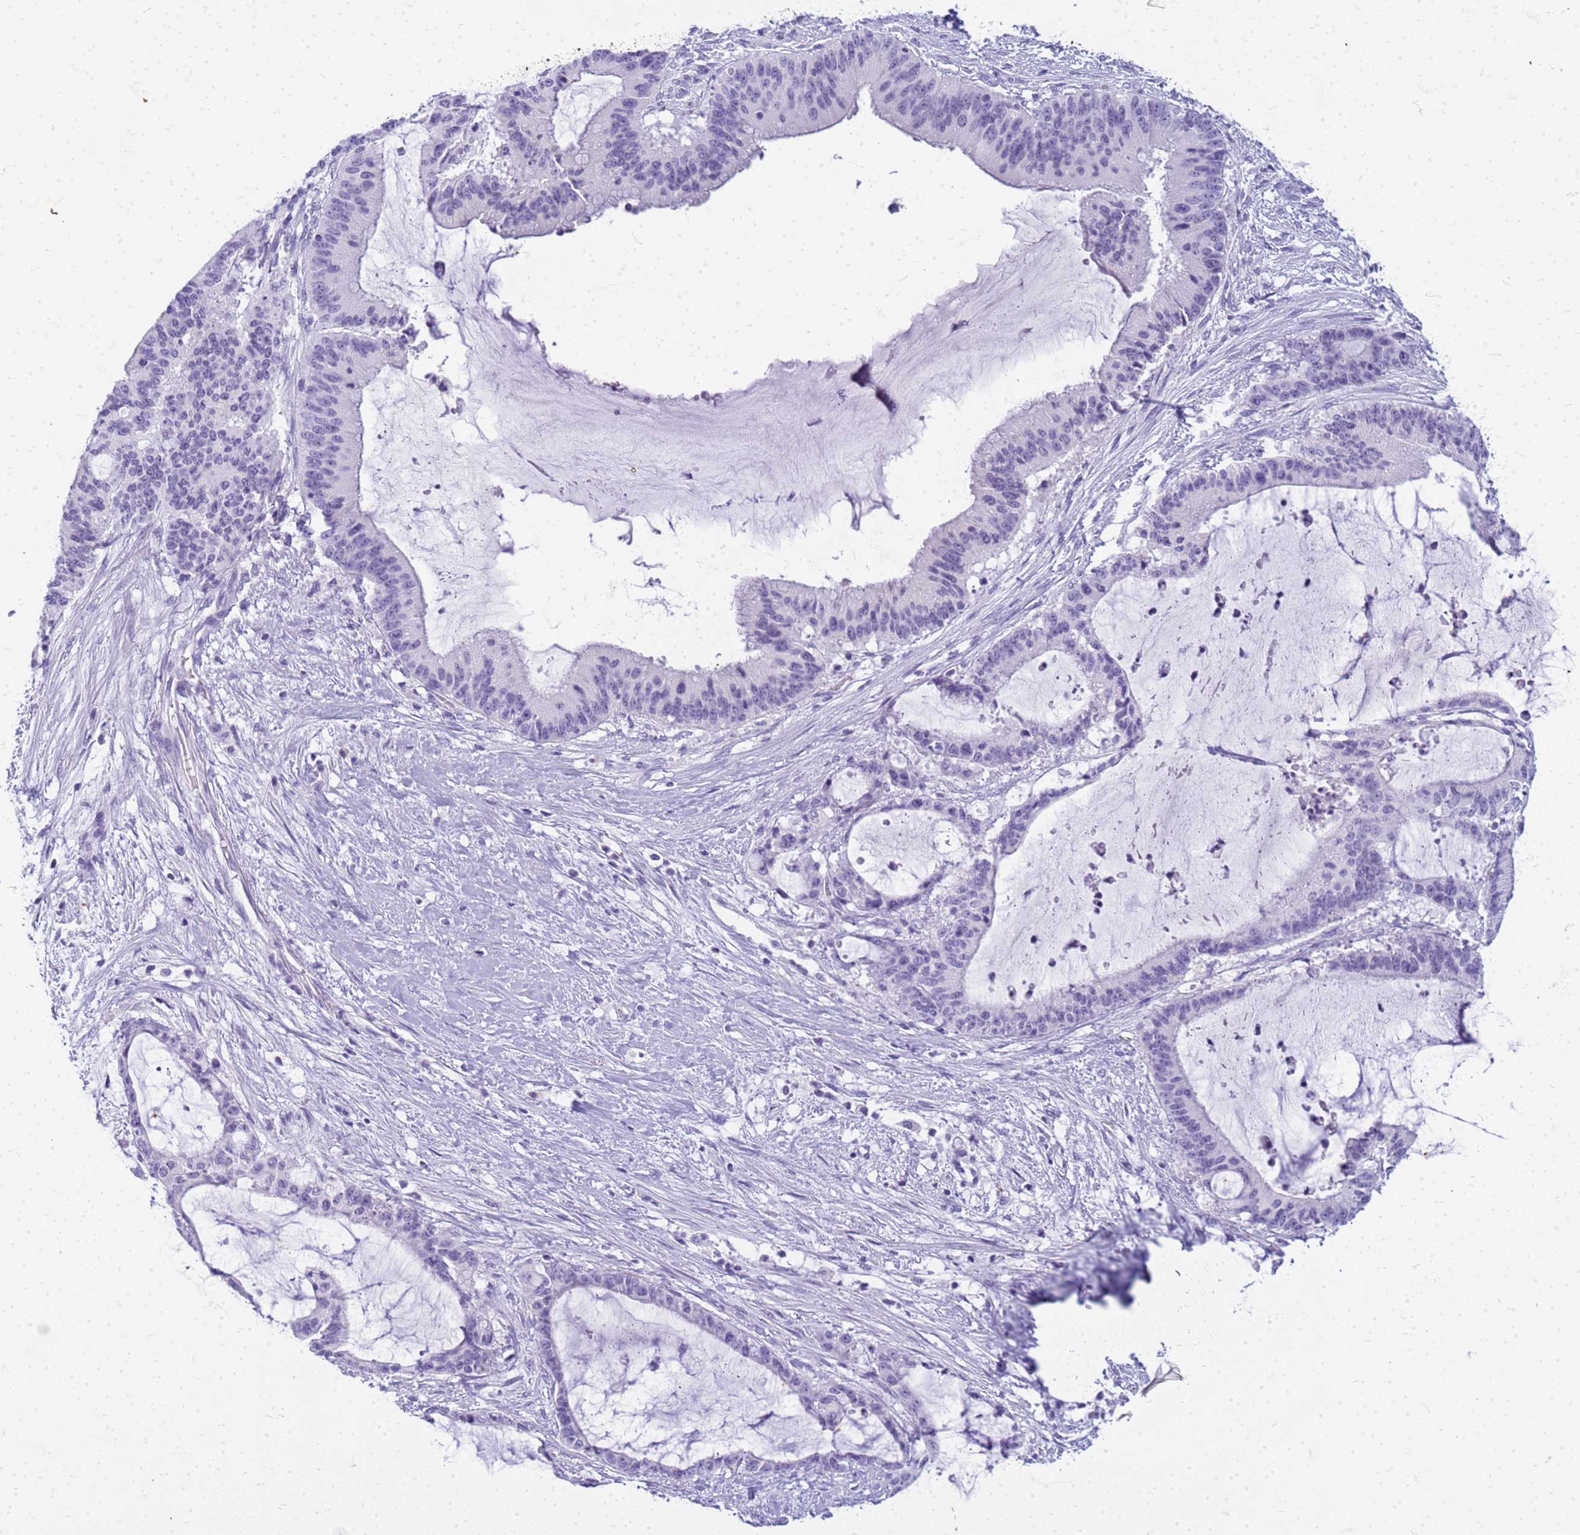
{"staining": {"intensity": "negative", "quantity": "none", "location": "none"}, "tissue": "liver cancer", "cell_type": "Tumor cells", "image_type": "cancer", "snomed": [{"axis": "morphology", "description": "Normal tissue, NOS"}, {"axis": "morphology", "description": "Cholangiocarcinoma"}, {"axis": "topography", "description": "Liver"}, {"axis": "topography", "description": "Peripheral nerve tissue"}], "caption": "The histopathology image reveals no staining of tumor cells in liver cancer.", "gene": "CFAP100", "patient": {"sex": "female", "age": 73}}